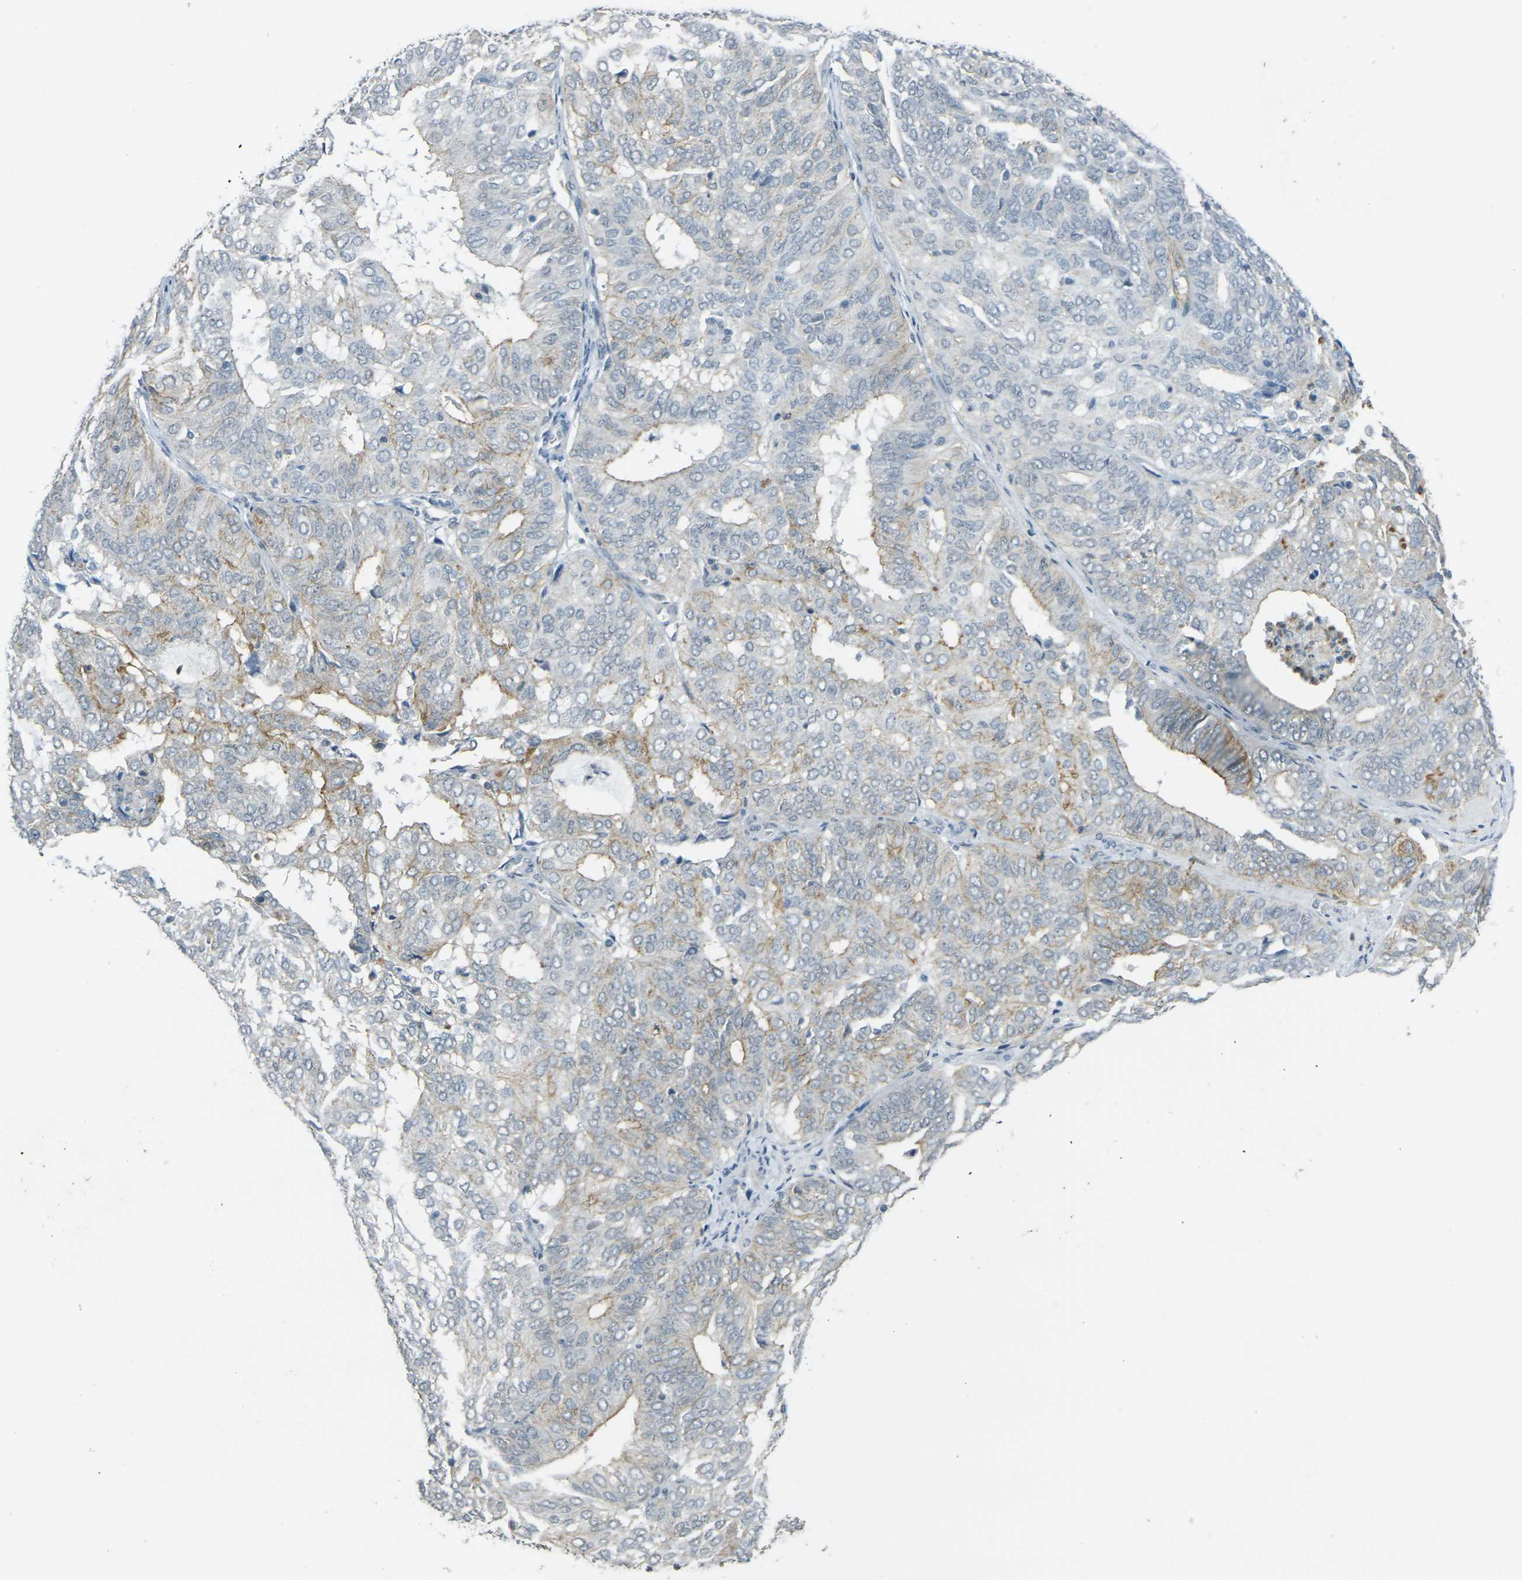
{"staining": {"intensity": "moderate", "quantity": "25%-75%", "location": "cytoplasmic/membranous"}, "tissue": "endometrial cancer", "cell_type": "Tumor cells", "image_type": "cancer", "snomed": [{"axis": "morphology", "description": "Adenocarcinoma, NOS"}, {"axis": "topography", "description": "Uterus"}], "caption": "There is medium levels of moderate cytoplasmic/membranous staining in tumor cells of adenocarcinoma (endometrial), as demonstrated by immunohistochemical staining (brown color).", "gene": "SPTBN2", "patient": {"sex": "female", "age": 60}}